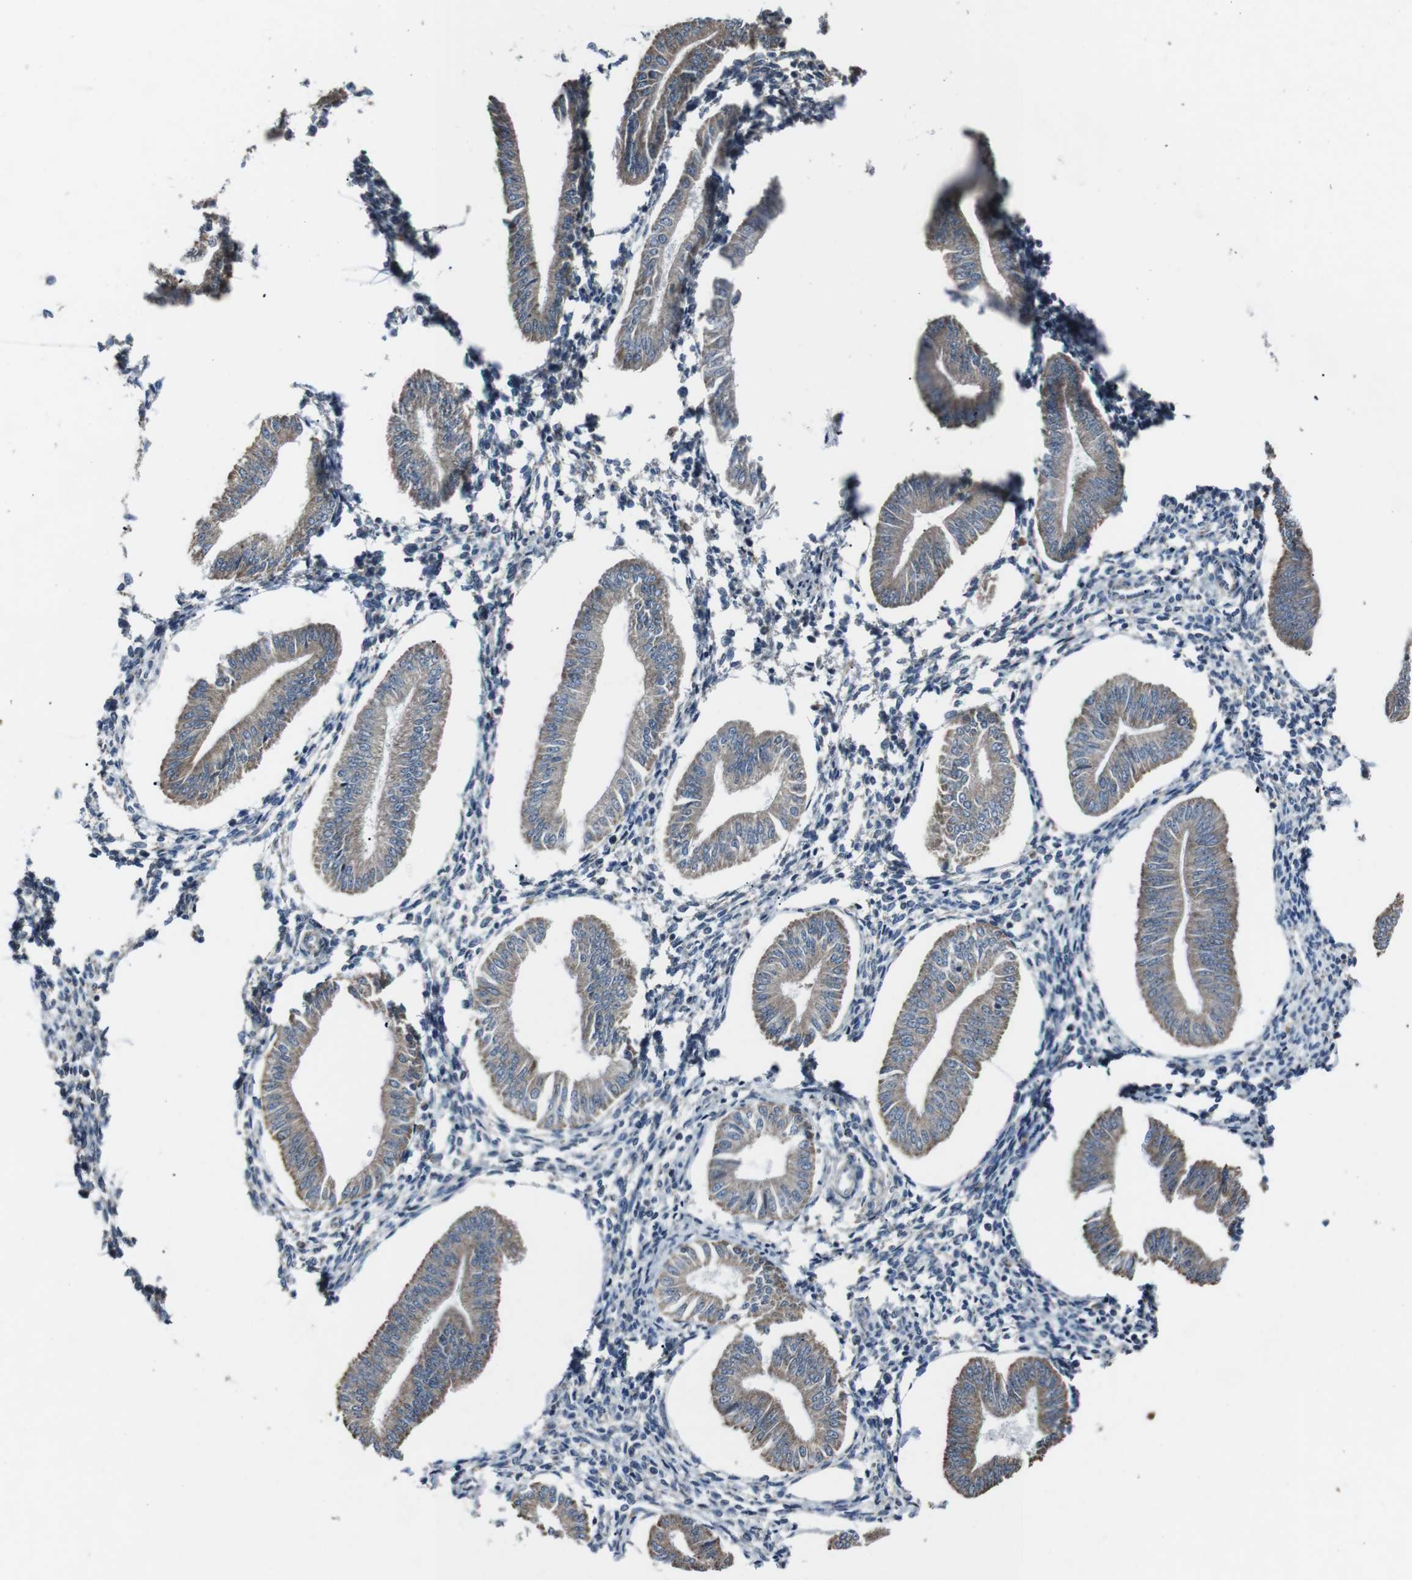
{"staining": {"intensity": "negative", "quantity": "none", "location": "none"}, "tissue": "endometrium", "cell_type": "Cells in endometrial stroma", "image_type": "normal", "snomed": [{"axis": "morphology", "description": "Normal tissue, NOS"}, {"axis": "topography", "description": "Endometrium"}], "caption": "Photomicrograph shows no protein staining in cells in endometrial stroma of unremarkable endometrium.", "gene": "CISD2", "patient": {"sex": "female", "age": 50}}